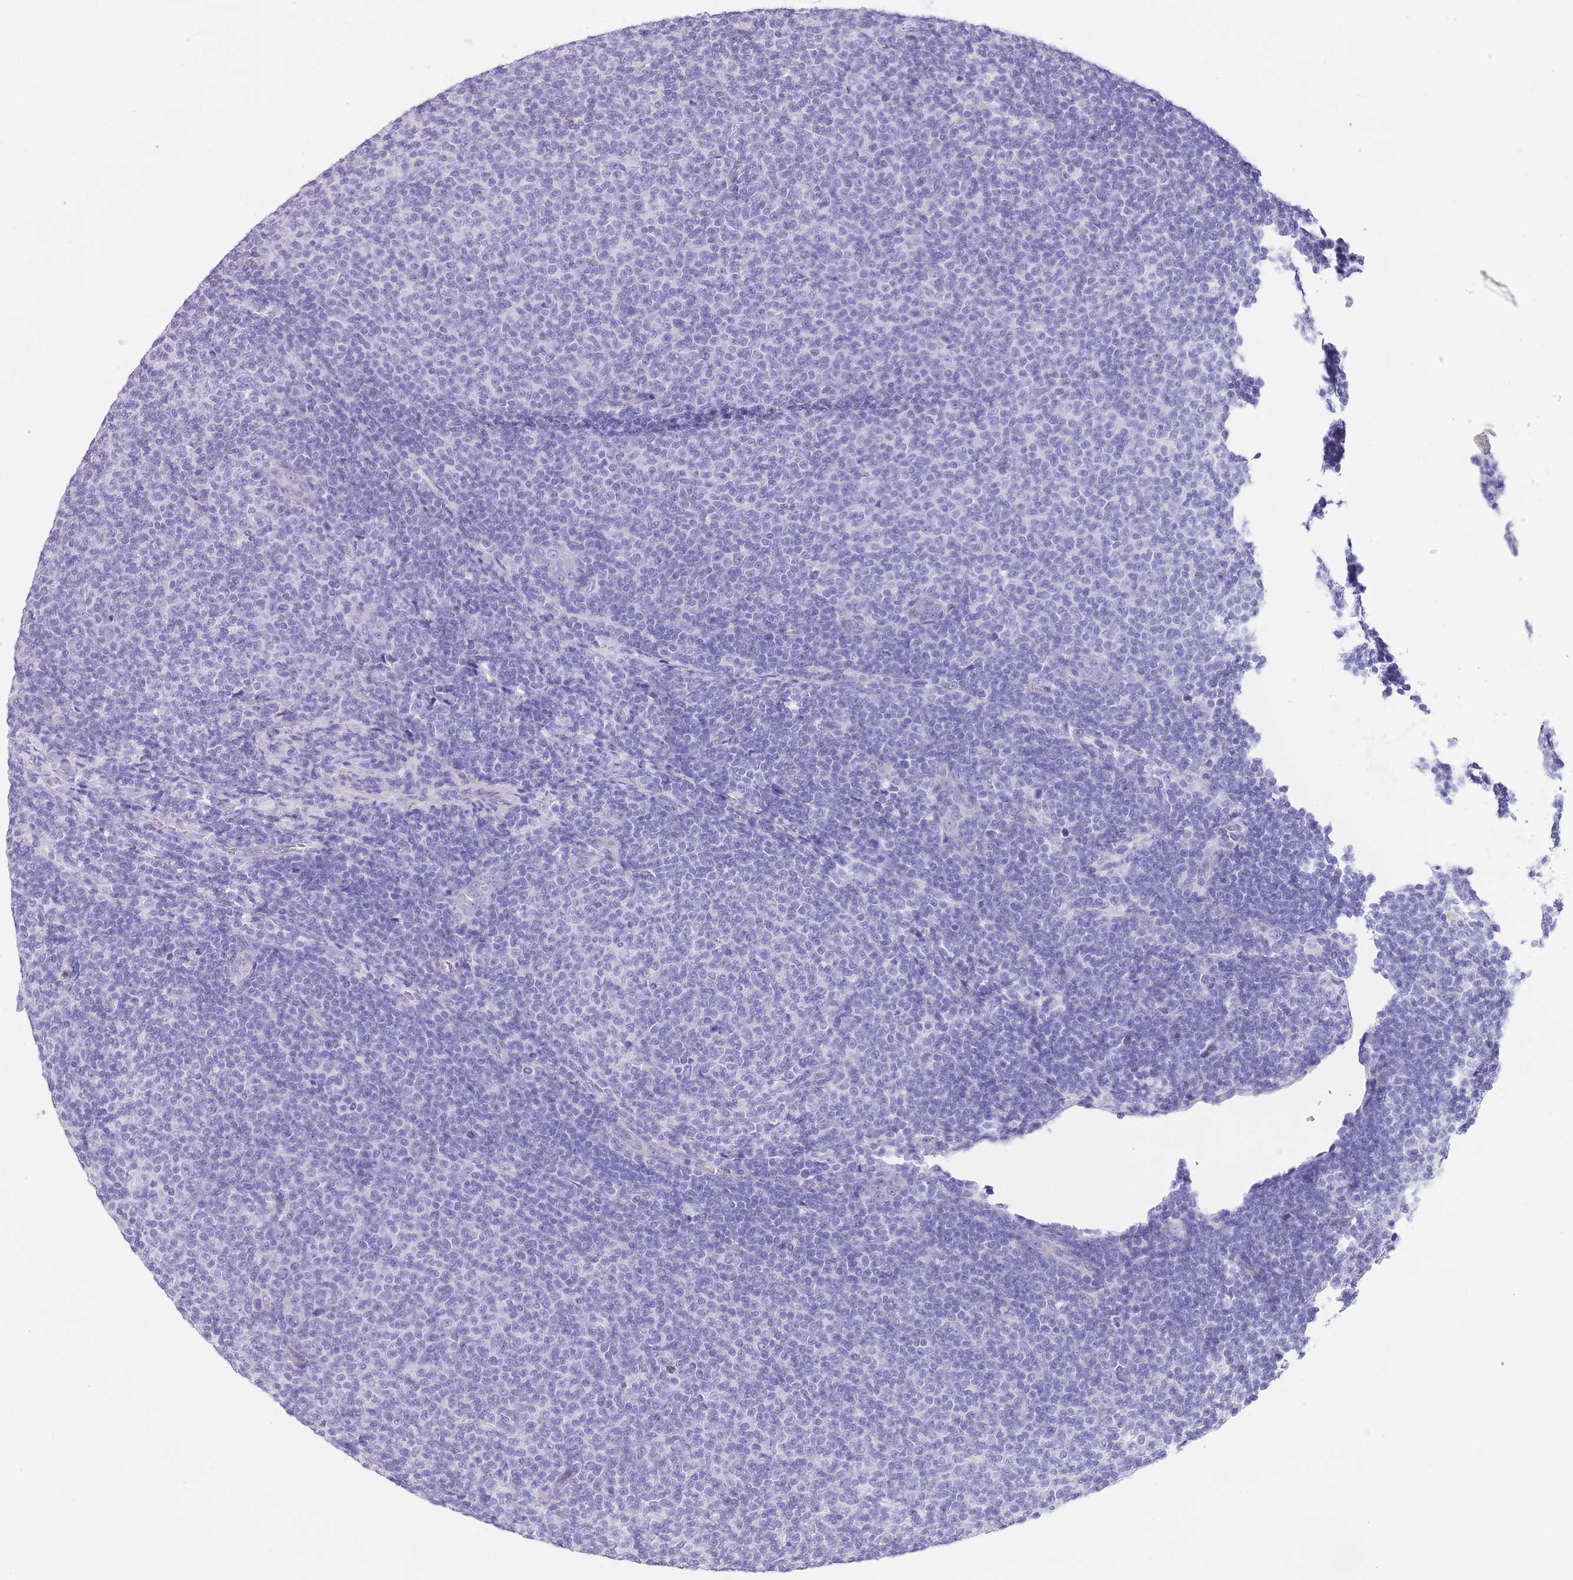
{"staining": {"intensity": "negative", "quantity": "none", "location": "none"}, "tissue": "lymphoma", "cell_type": "Tumor cells", "image_type": "cancer", "snomed": [{"axis": "morphology", "description": "Malignant lymphoma, non-Hodgkin's type, Low grade"}, {"axis": "topography", "description": "Lymph node"}], "caption": "Tumor cells are negative for protein expression in human low-grade malignant lymphoma, non-Hodgkin's type. (Stains: DAB immunohistochemistry with hematoxylin counter stain, Microscopy: brightfield microscopy at high magnification).", "gene": "RAI2", "patient": {"sex": "male", "age": 66}}